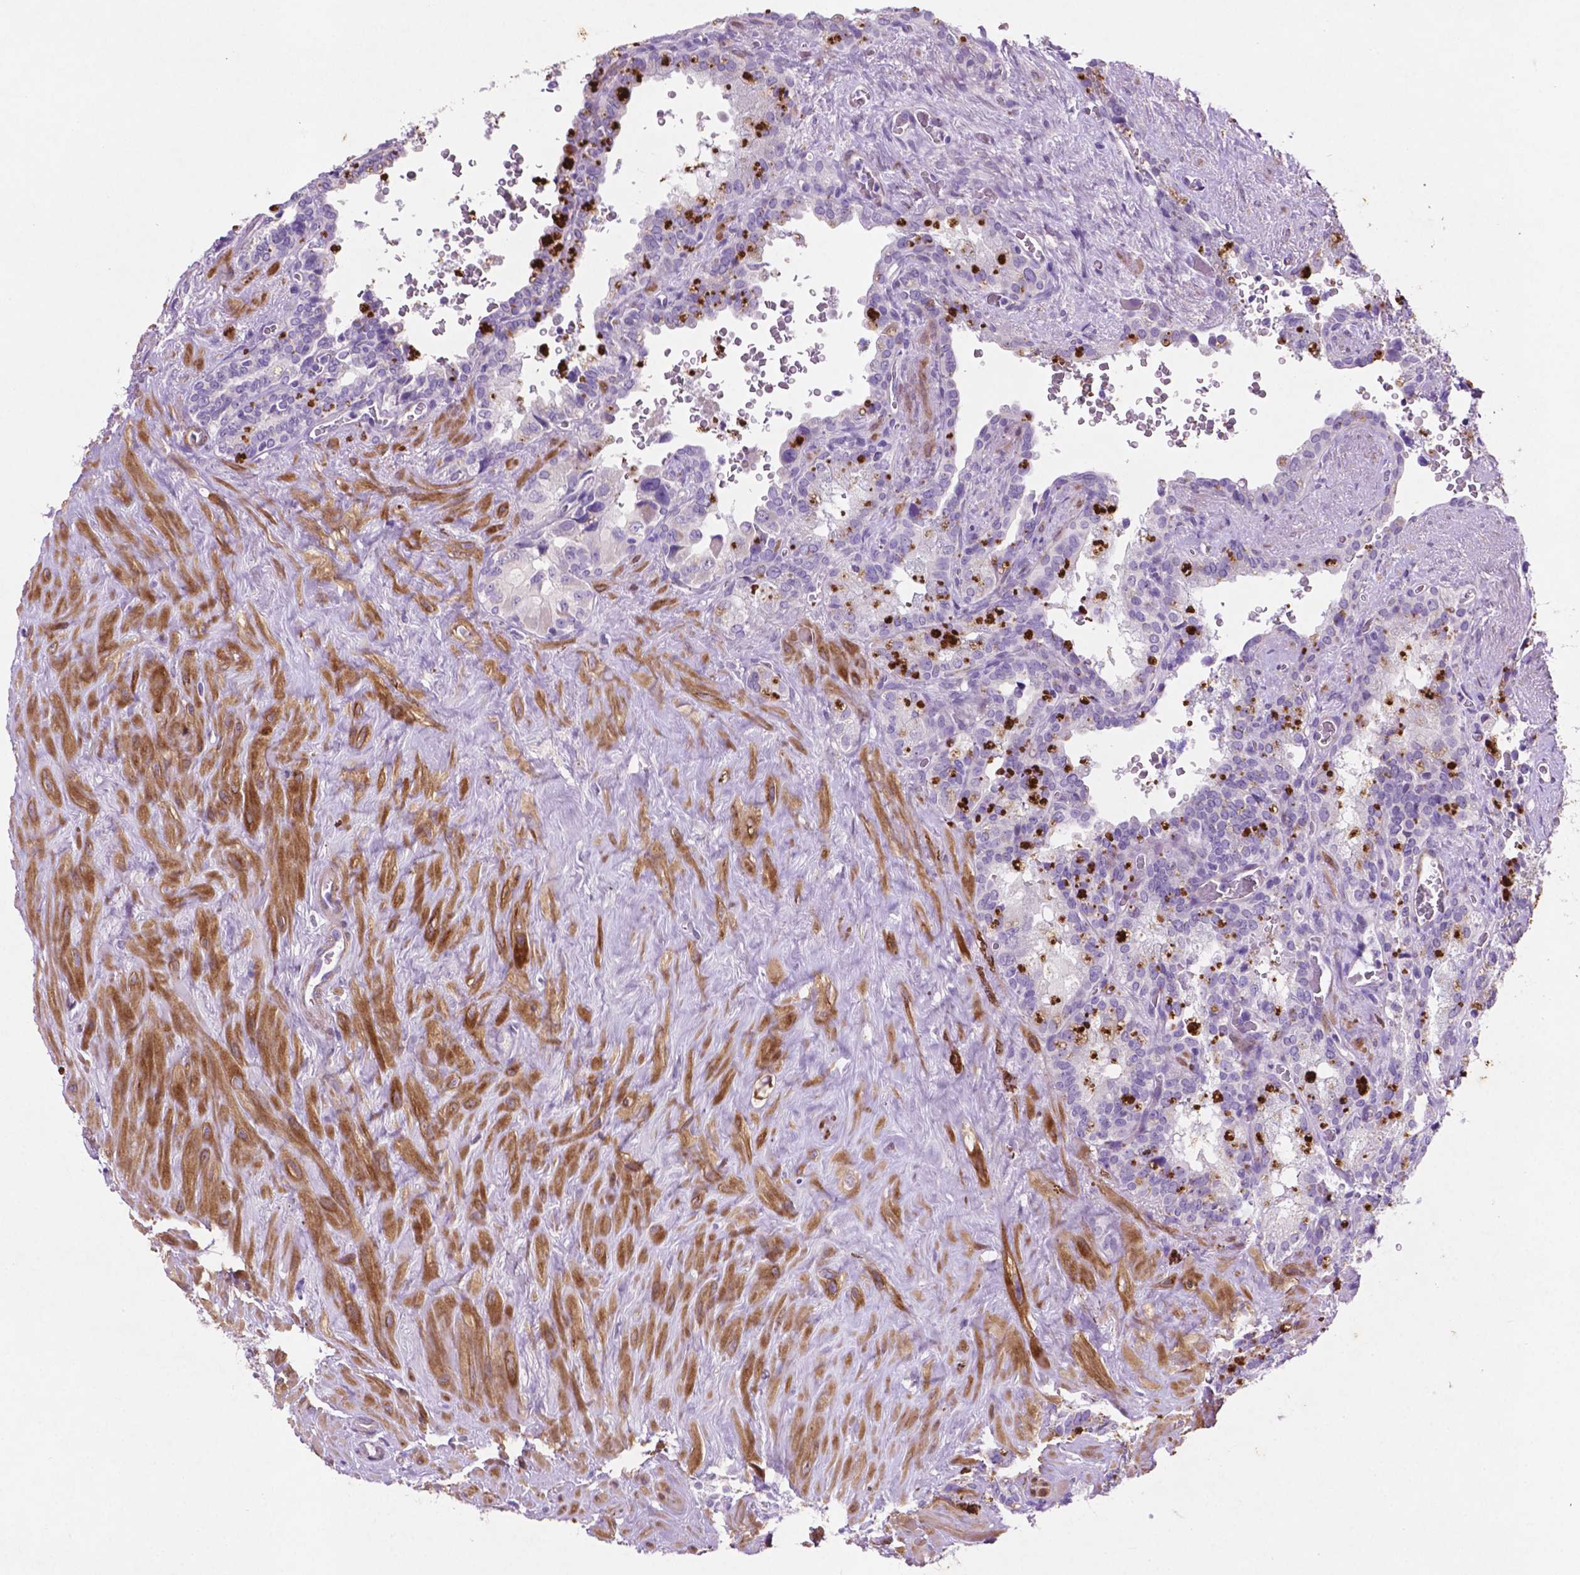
{"staining": {"intensity": "negative", "quantity": "none", "location": "none"}, "tissue": "seminal vesicle", "cell_type": "Glandular cells", "image_type": "normal", "snomed": [{"axis": "morphology", "description": "Normal tissue, NOS"}, {"axis": "topography", "description": "Prostate"}, {"axis": "topography", "description": "Seminal veicle"}], "caption": "IHC of normal seminal vesicle reveals no expression in glandular cells.", "gene": "ASPG", "patient": {"sex": "male", "age": 71}}